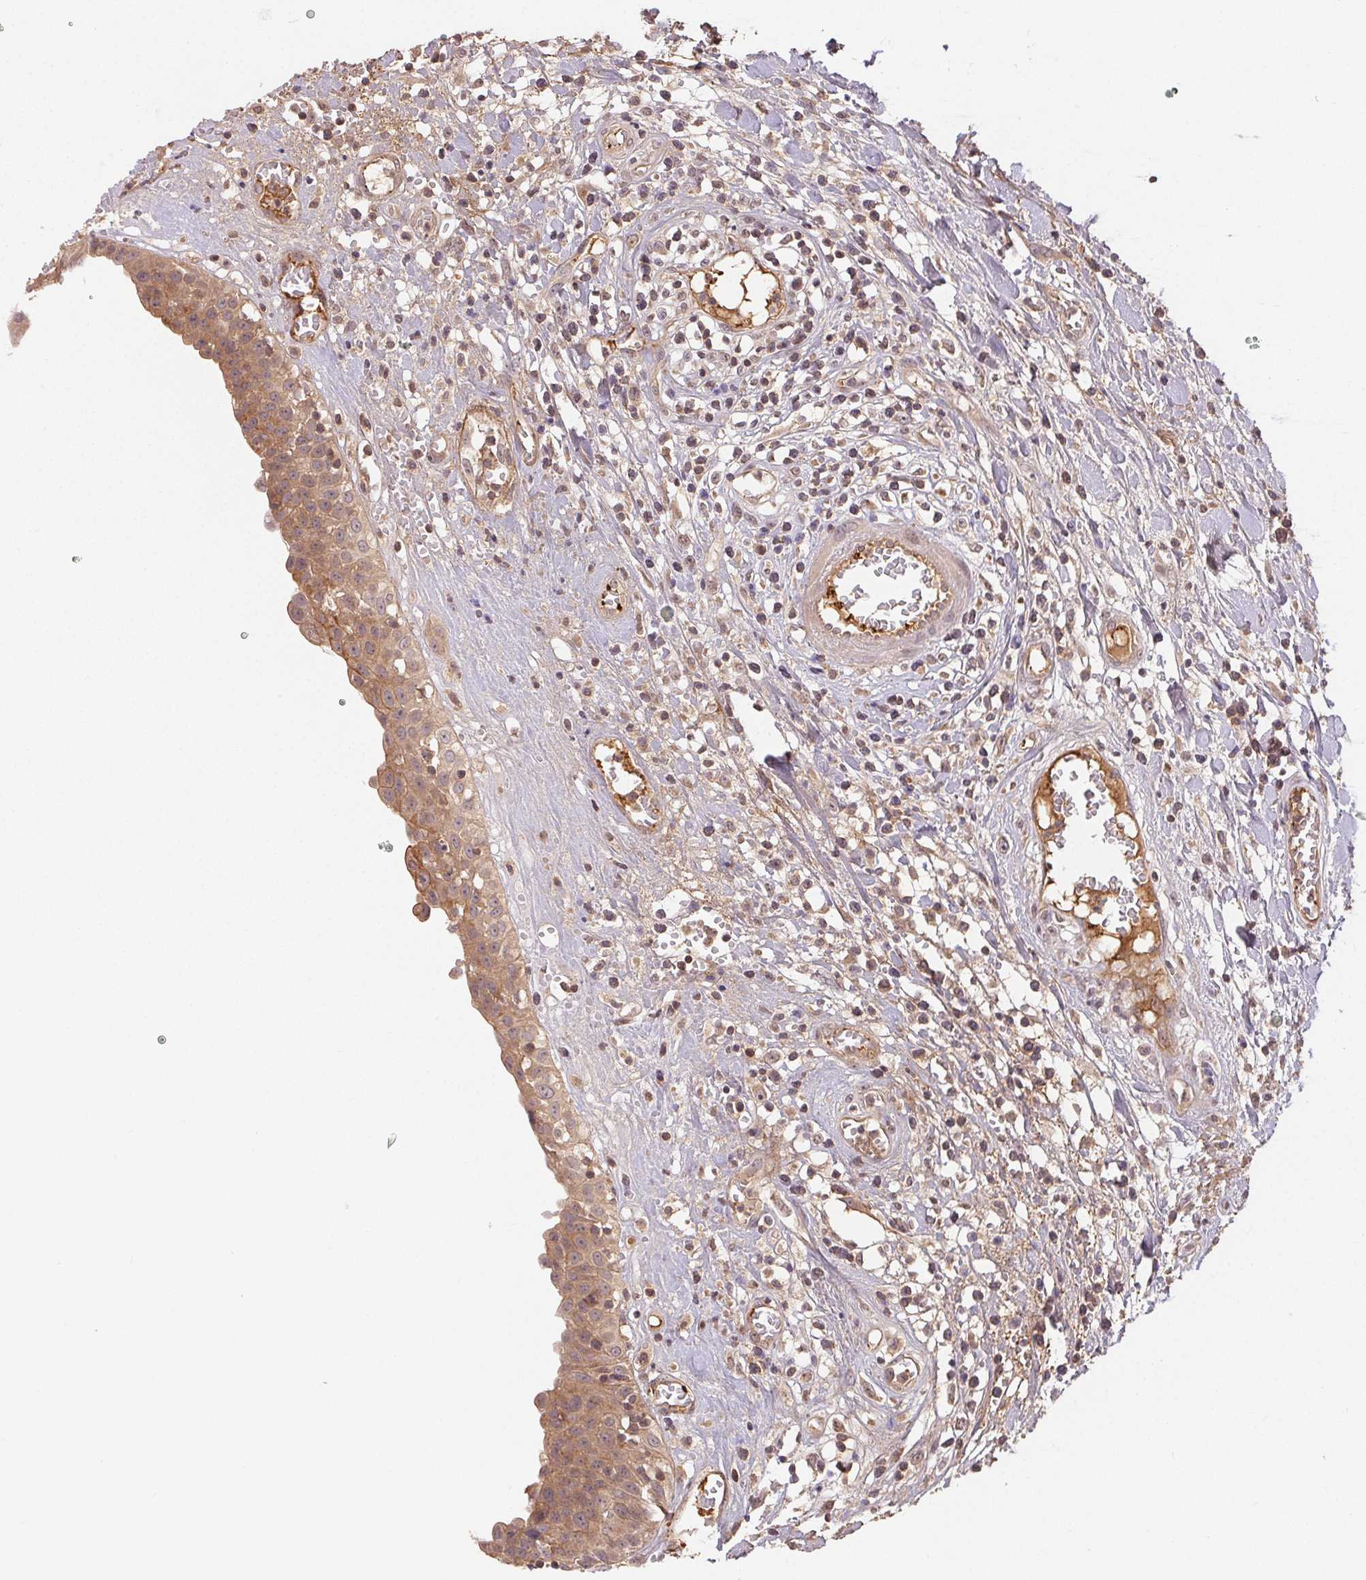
{"staining": {"intensity": "strong", "quantity": "25%-75%", "location": "cytoplasmic/membranous"}, "tissue": "urinary bladder", "cell_type": "Urothelial cells", "image_type": "normal", "snomed": [{"axis": "morphology", "description": "Normal tissue, NOS"}, {"axis": "topography", "description": "Urinary bladder"}], "caption": "An image of urinary bladder stained for a protein exhibits strong cytoplasmic/membranous brown staining in urothelial cells.", "gene": "MAPKAPK2", "patient": {"sex": "male", "age": 64}}